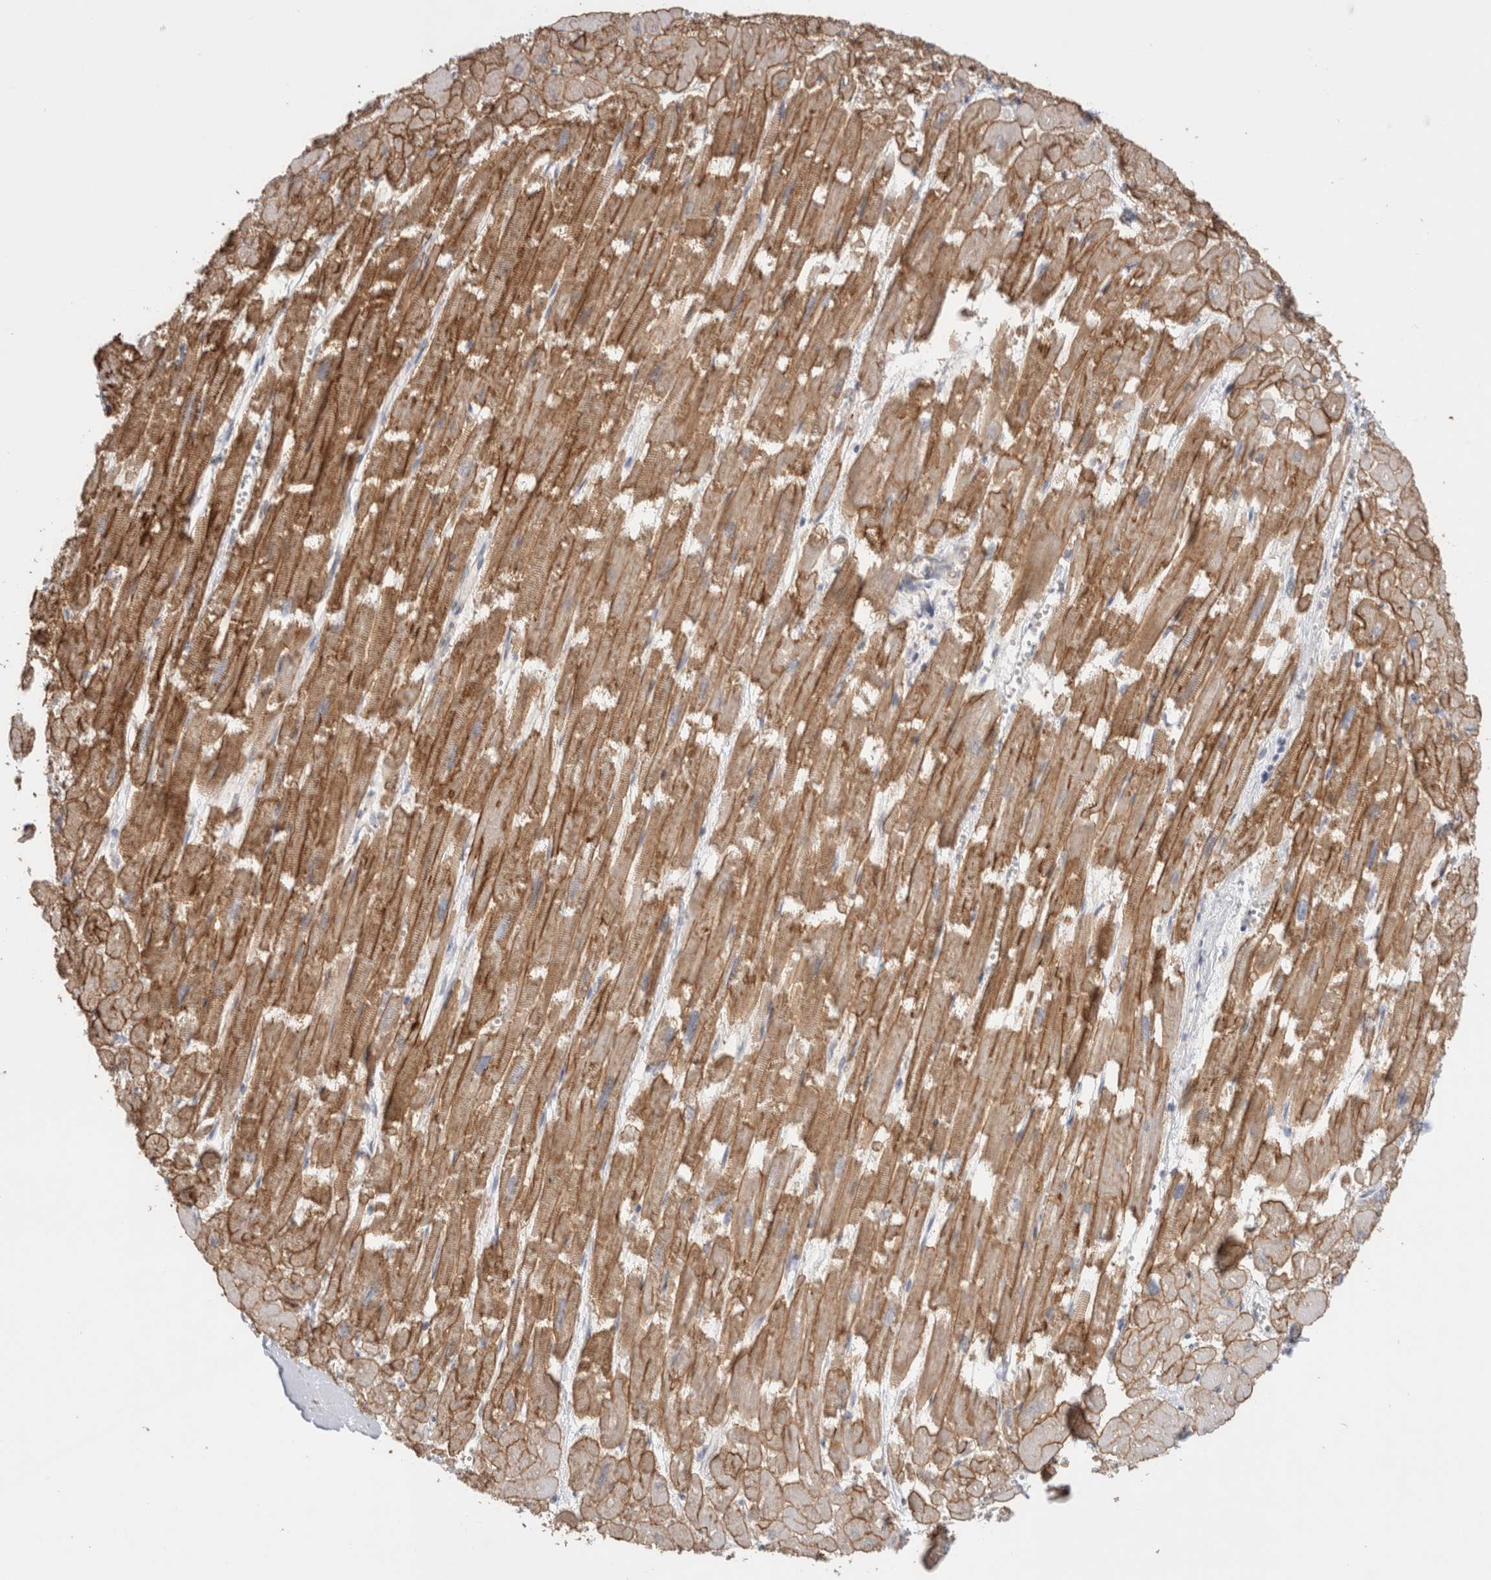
{"staining": {"intensity": "moderate", "quantity": ">75%", "location": "cytoplasmic/membranous"}, "tissue": "heart muscle", "cell_type": "Cardiomyocytes", "image_type": "normal", "snomed": [{"axis": "morphology", "description": "Normal tissue, NOS"}, {"axis": "topography", "description": "Heart"}], "caption": "Immunohistochemical staining of unremarkable human heart muscle demonstrates medium levels of moderate cytoplasmic/membranous expression in about >75% of cardiomyocytes.", "gene": "DMD", "patient": {"sex": "male", "age": 54}}